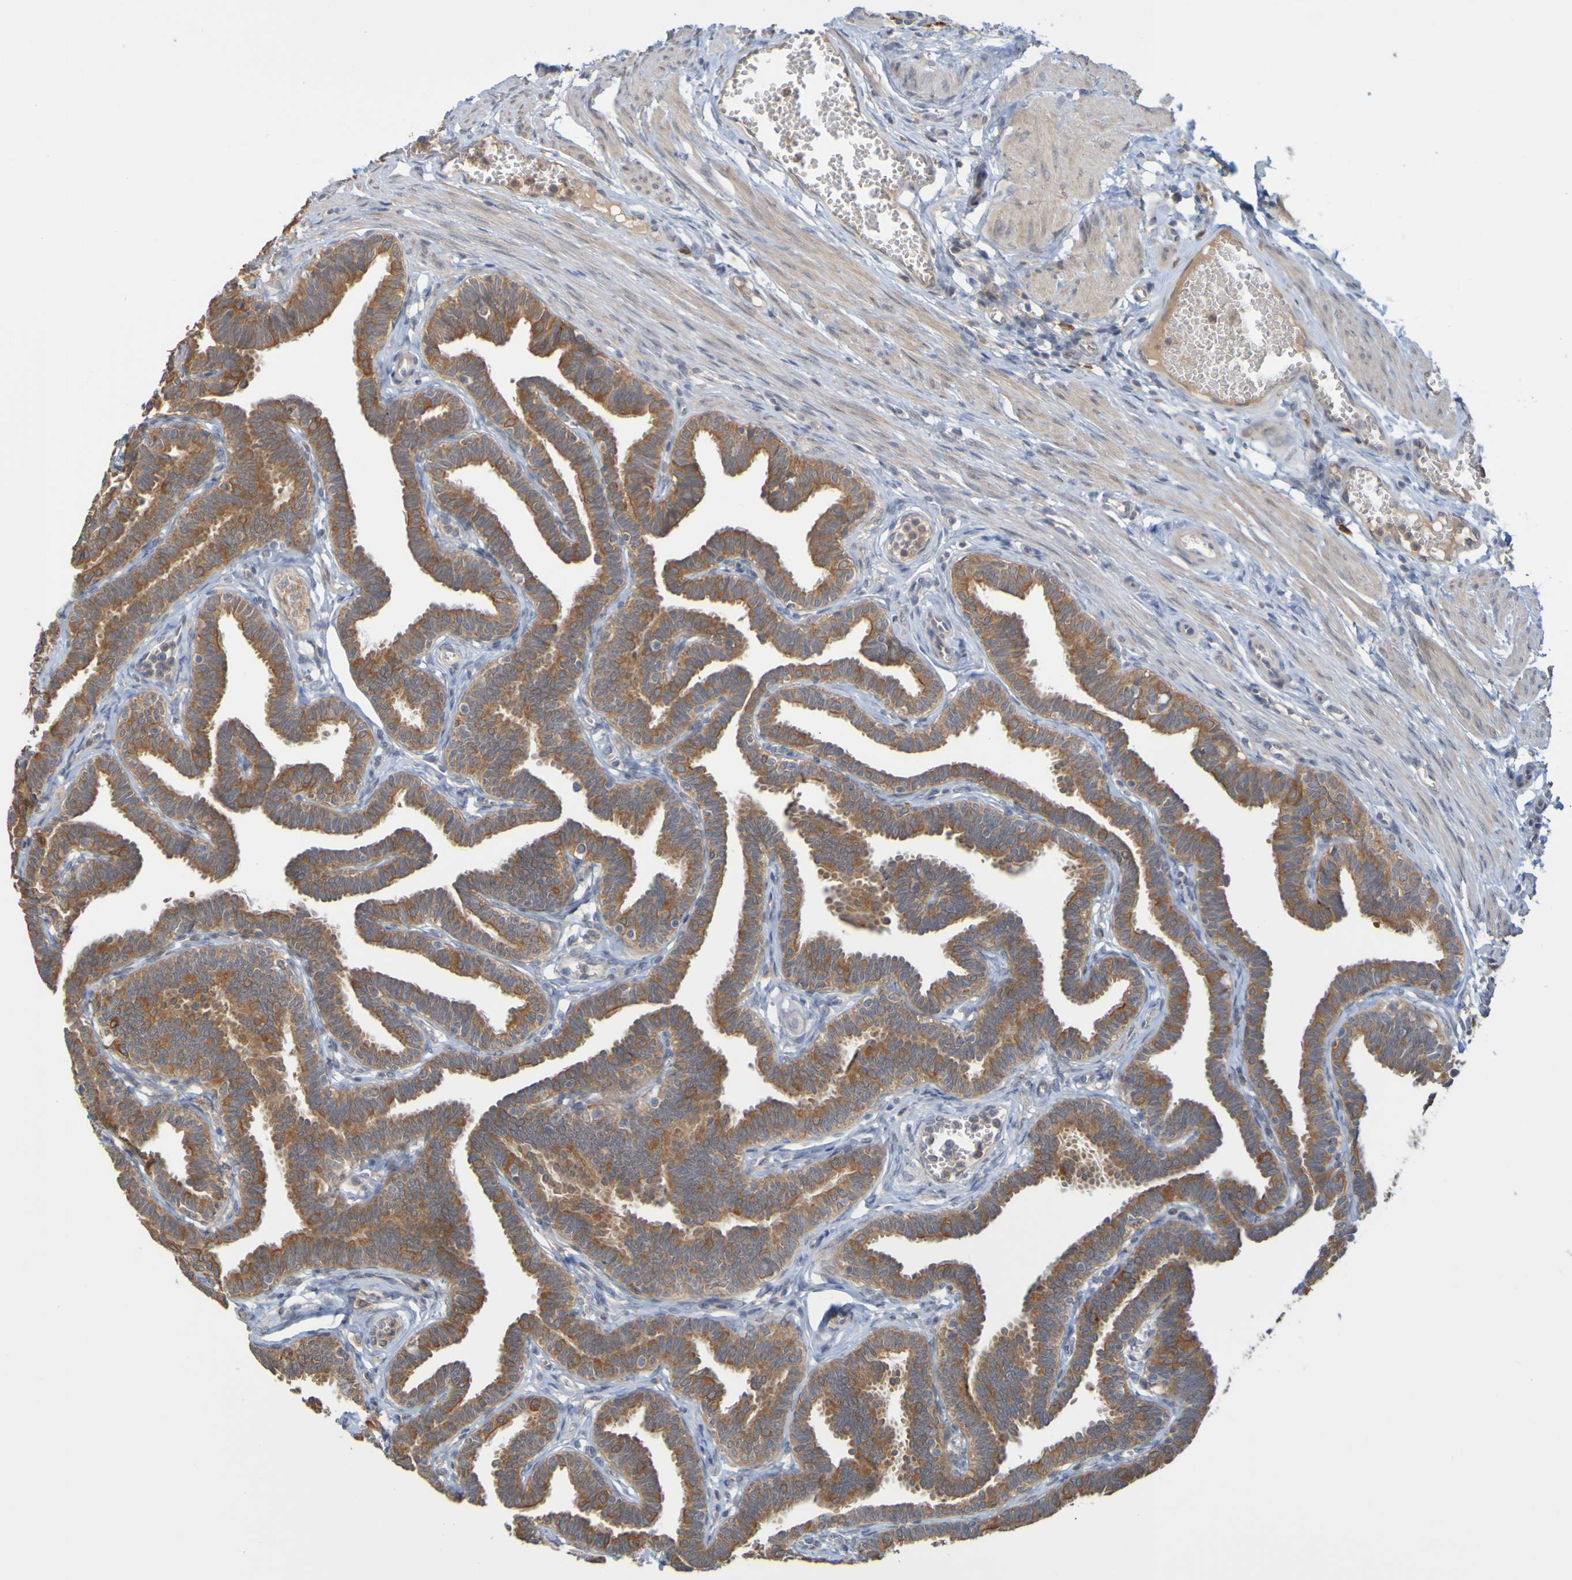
{"staining": {"intensity": "strong", "quantity": ">75%", "location": "cytoplasmic/membranous"}, "tissue": "fallopian tube", "cell_type": "Glandular cells", "image_type": "normal", "snomed": [{"axis": "morphology", "description": "Normal tissue, NOS"}, {"axis": "topography", "description": "Fallopian tube"}, {"axis": "topography", "description": "Ovary"}], "caption": "Normal fallopian tube exhibits strong cytoplasmic/membranous positivity in about >75% of glandular cells.", "gene": "NAV2", "patient": {"sex": "female", "age": 23}}